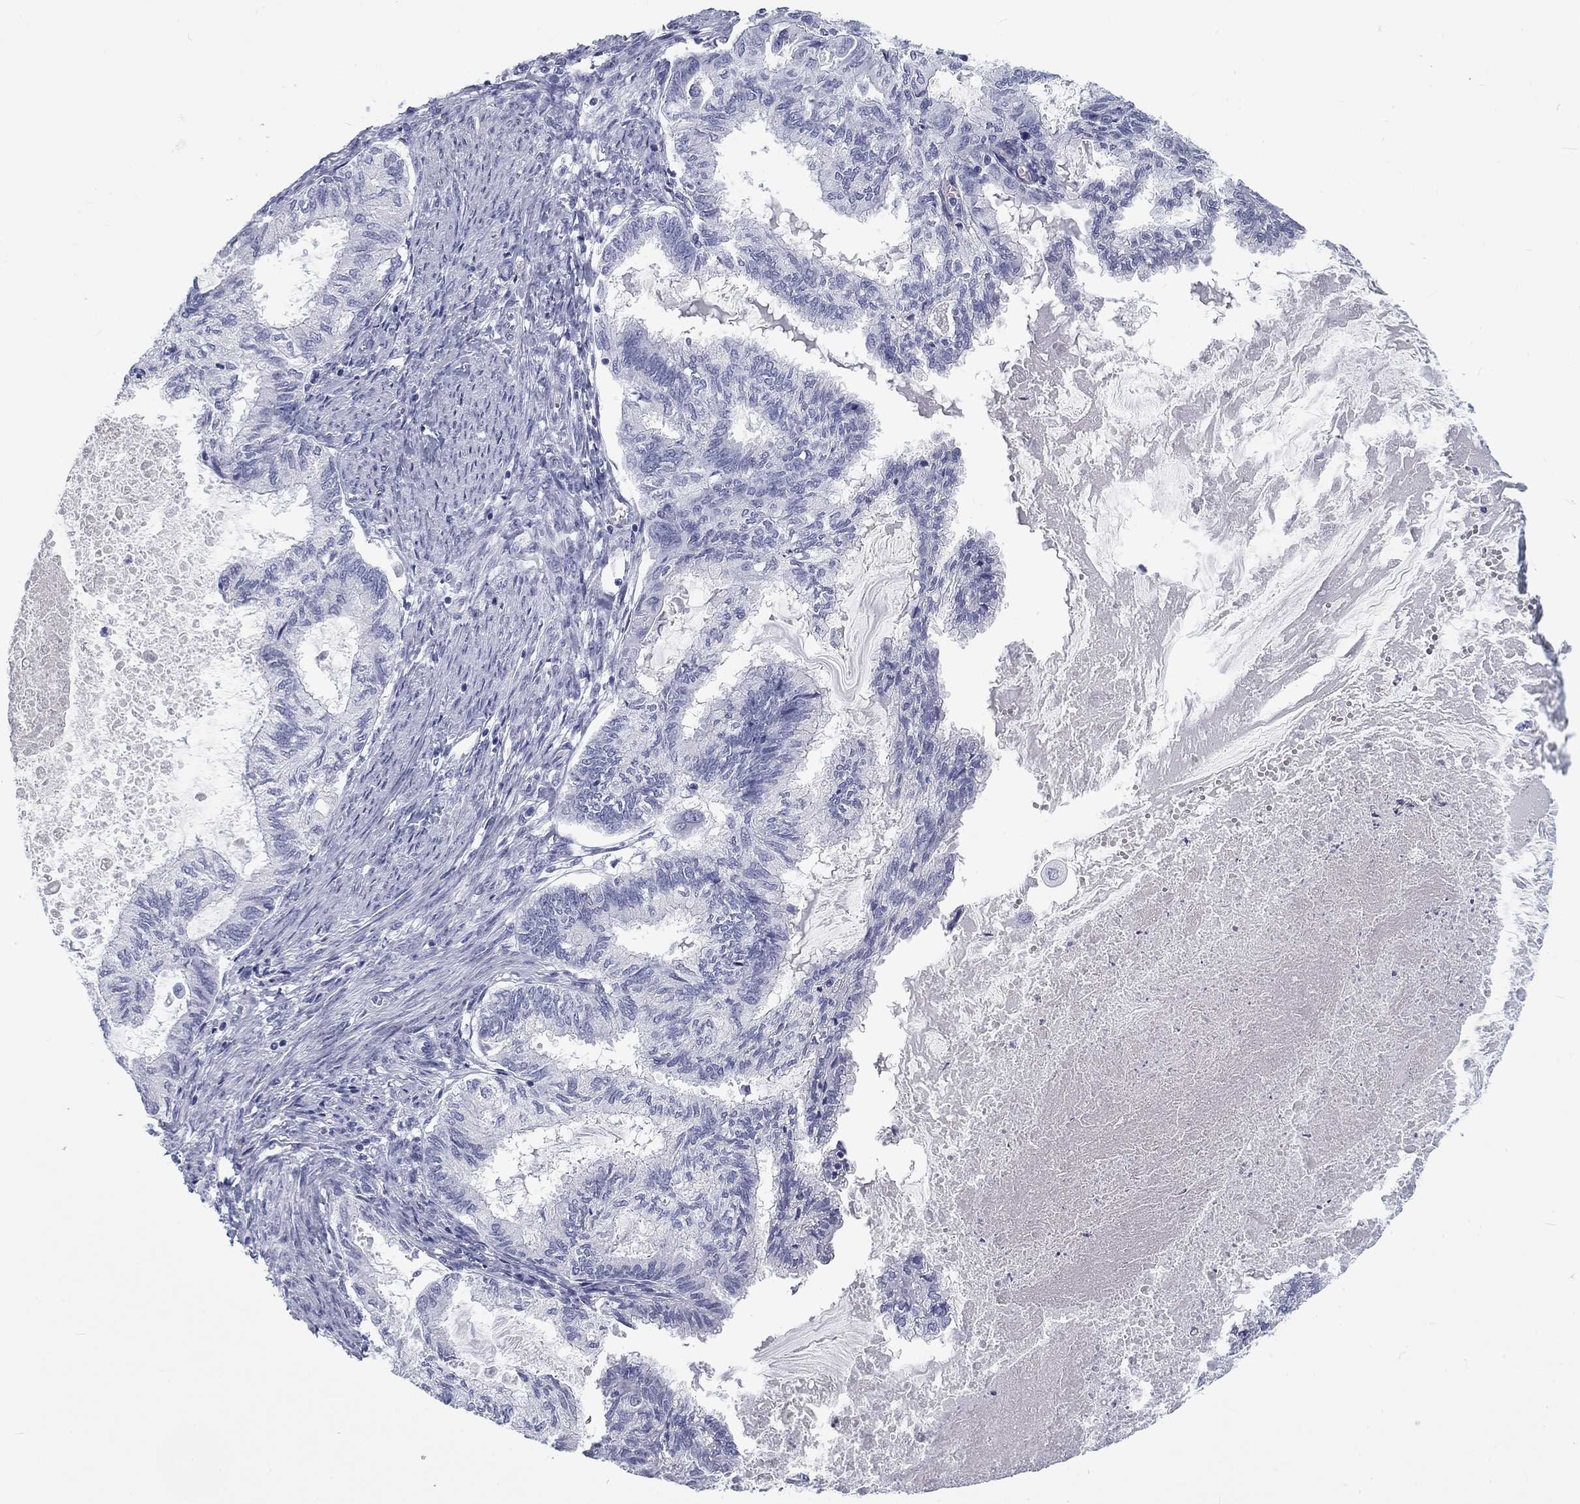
{"staining": {"intensity": "negative", "quantity": "none", "location": "none"}, "tissue": "endometrial cancer", "cell_type": "Tumor cells", "image_type": "cancer", "snomed": [{"axis": "morphology", "description": "Adenocarcinoma, NOS"}, {"axis": "topography", "description": "Endometrium"}], "caption": "IHC image of human adenocarcinoma (endometrial) stained for a protein (brown), which exhibits no staining in tumor cells. The staining is performed using DAB brown chromogen with nuclei counter-stained in using hematoxylin.", "gene": "CALB1", "patient": {"sex": "female", "age": 86}}